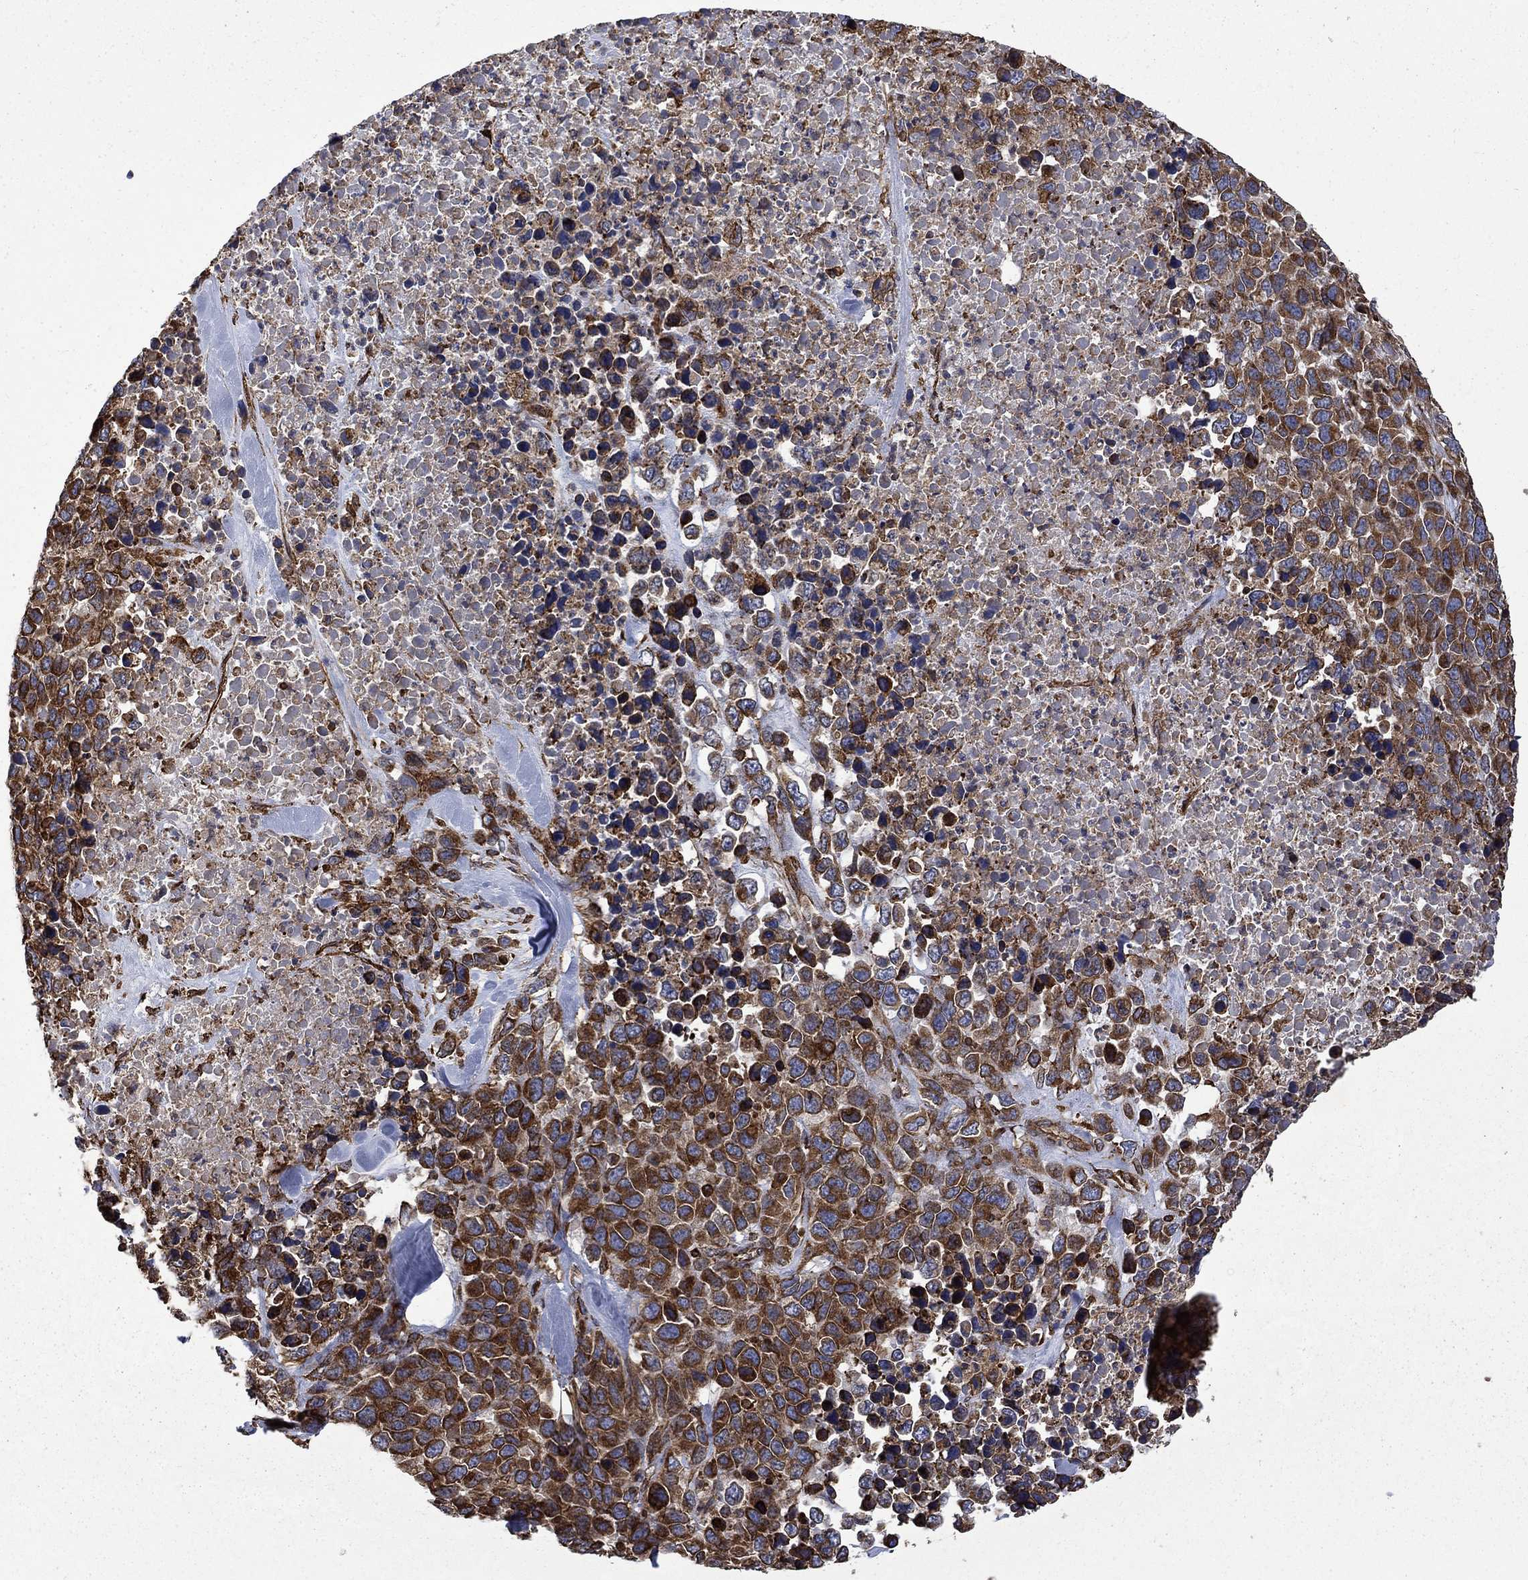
{"staining": {"intensity": "strong", "quantity": ">75%", "location": "cytoplasmic/membranous"}, "tissue": "melanoma", "cell_type": "Tumor cells", "image_type": "cancer", "snomed": [{"axis": "morphology", "description": "Malignant melanoma, Metastatic site"}, {"axis": "topography", "description": "Skin"}], "caption": "A histopathology image of malignant melanoma (metastatic site) stained for a protein exhibits strong cytoplasmic/membranous brown staining in tumor cells. (IHC, brightfield microscopy, high magnification).", "gene": "CUTC", "patient": {"sex": "male", "age": 84}}